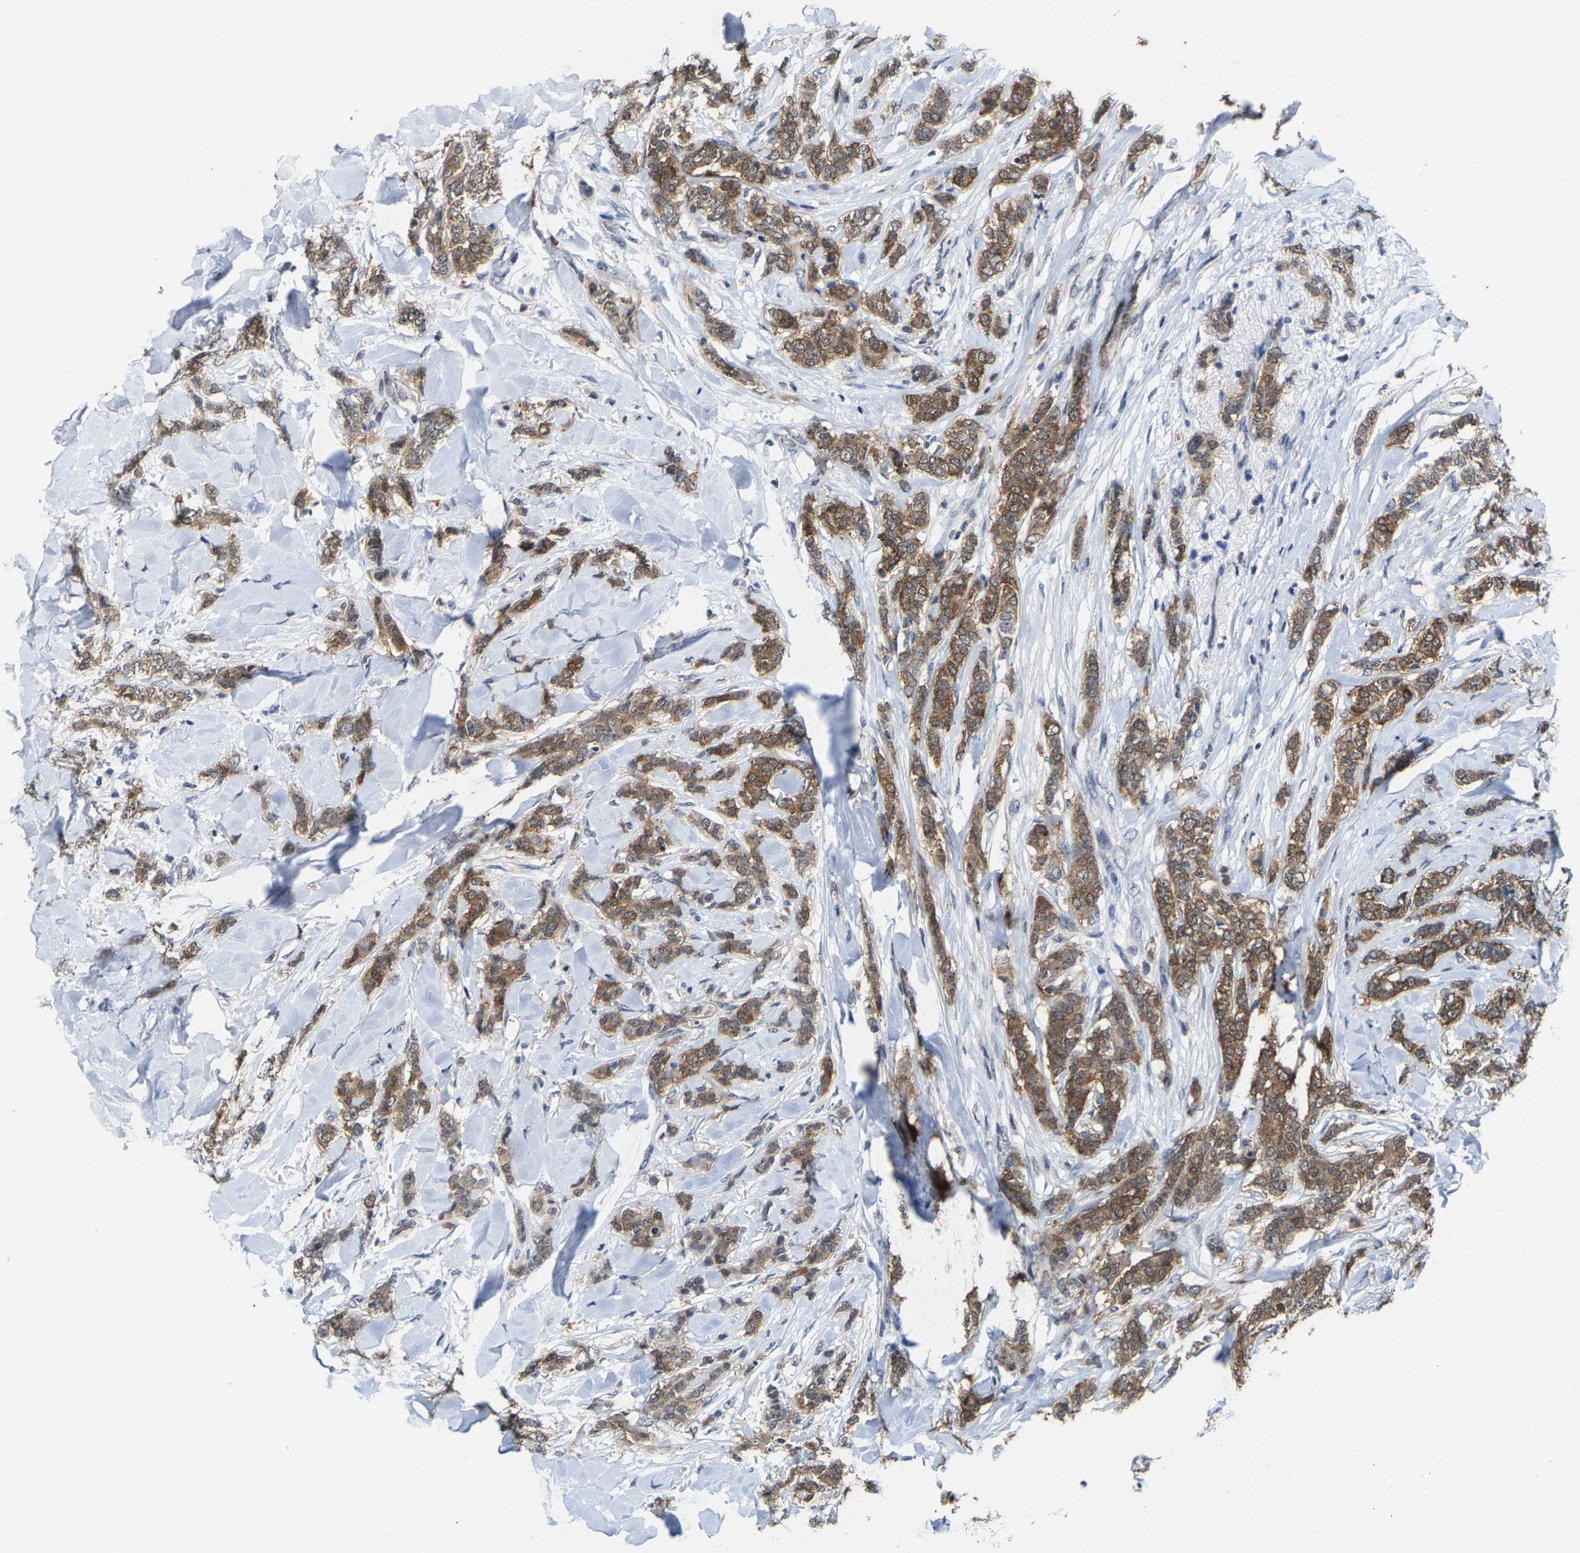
{"staining": {"intensity": "moderate", "quantity": ">75%", "location": "cytoplasmic/membranous"}, "tissue": "breast cancer", "cell_type": "Tumor cells", "image_type": "cancer", "snomed": [{"axis": "morphology", "description": "Lobular carcinoma"}, {"axis": "topography", "description": "Skin"}, {"axis": "topography", "description": "Breast"}], "caption": "Breast cancer (lobular carcinoma) was stained to show a protein in brown. There is medium levels of moderate cytoplasmic/membranous staining in approximately >75% of tumor cells. The protein is shown in brown color, while the nuclei are stained blue.", "gene": "FGD3", "patient": {"sex": "female", "age": 46}}